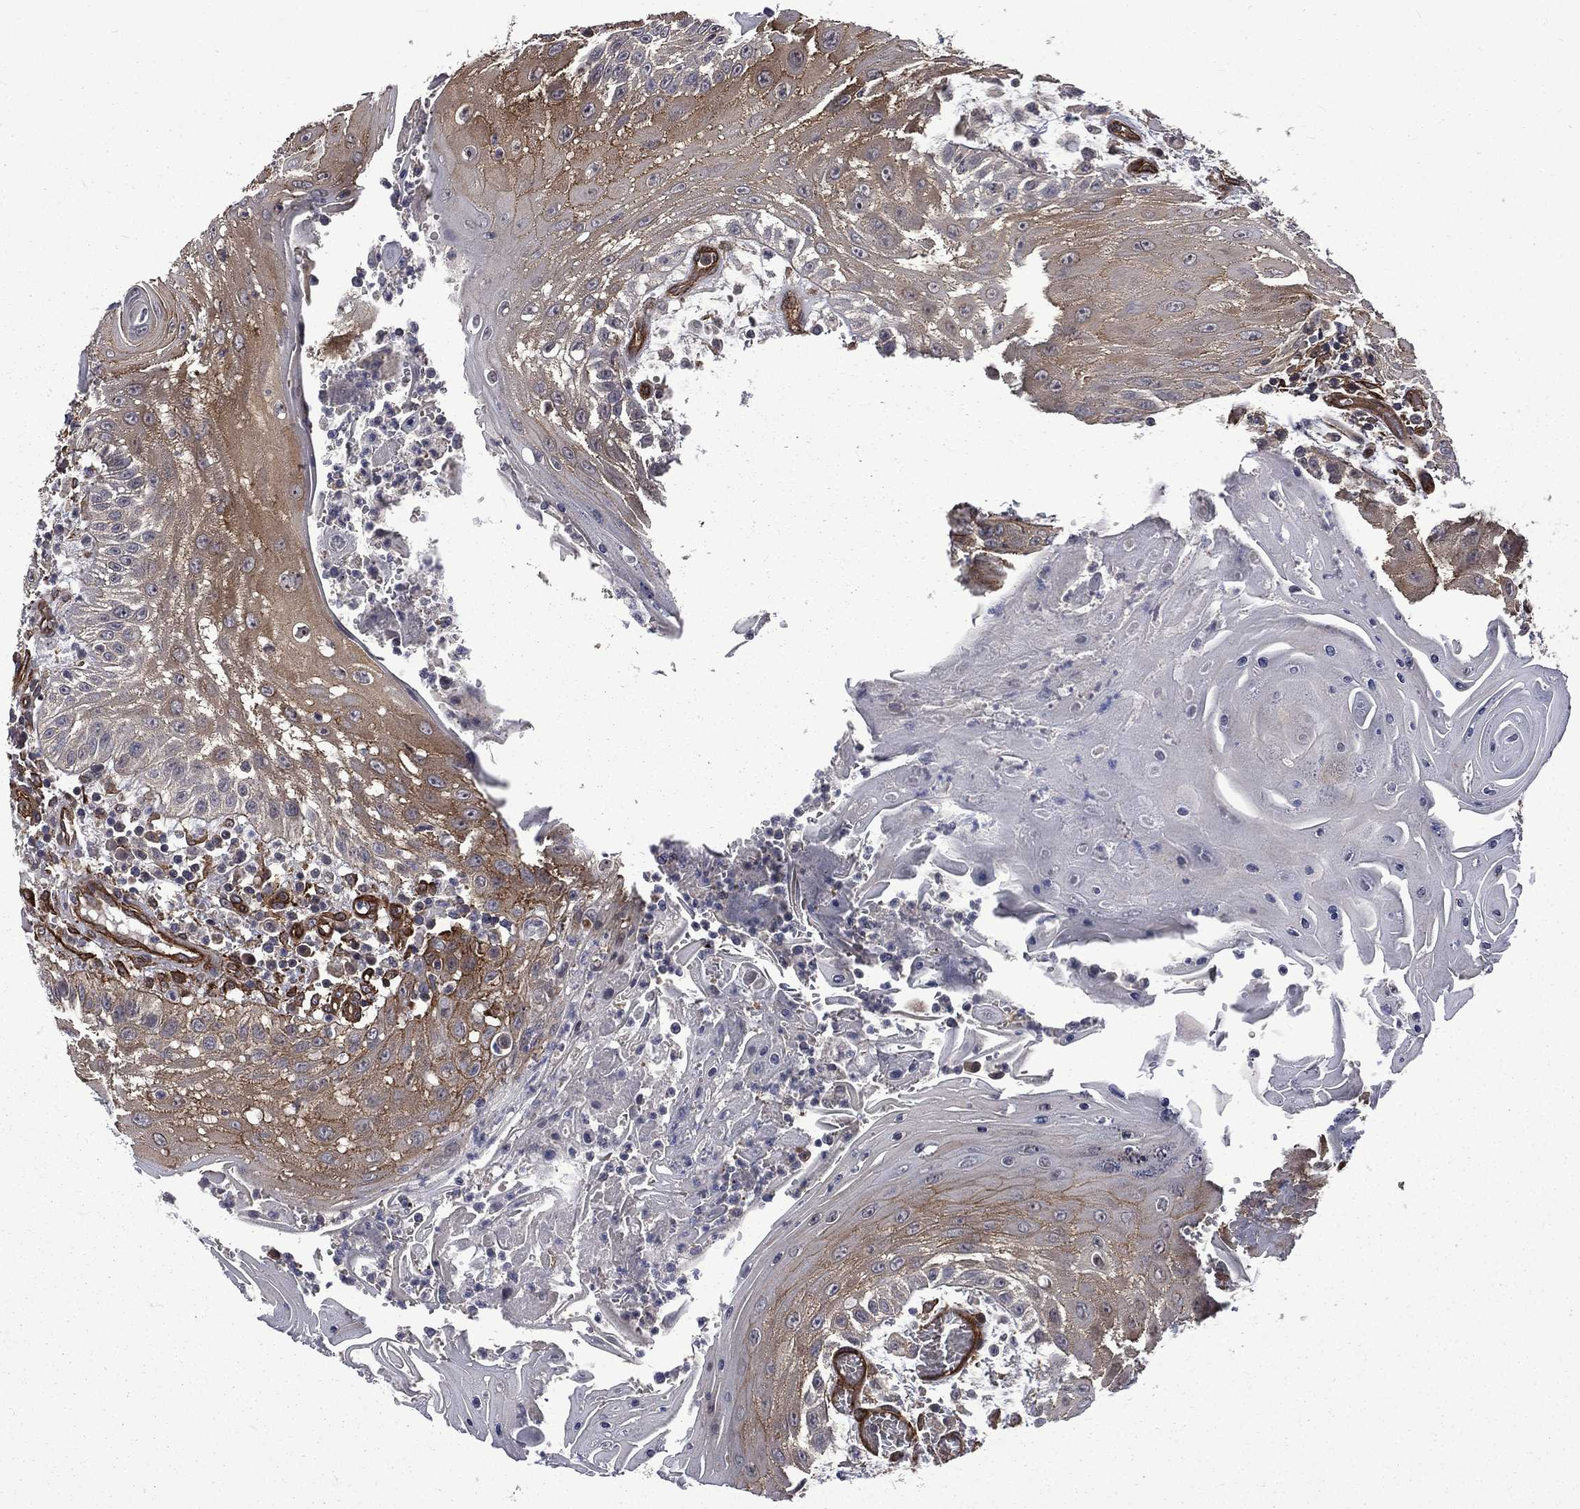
{"staining": {"intensity": "moderate", "quantity": ">75%", "location": "cytoplasmic/membranous"}, "tissue": "head and neck cancer", "cell_type": "Tumor cells", "image_type": "cancer", "snomed": [{"axis": "morphology", "description": "Squamous cell carcinoma, NOS"}, {"axis": "topography", "description": "Oral tissue"}, {"axis": "topography", "description": "Head-Neck"}], "caption": "Protein expression analysis of human squamous cell carcinoma (head and neck) reveals moderate cytoplasmic/membranous staining in about >75% of tumor cells.", "gene": "PPFIBP1", "patient": {"sex": "male", "age": 58}}